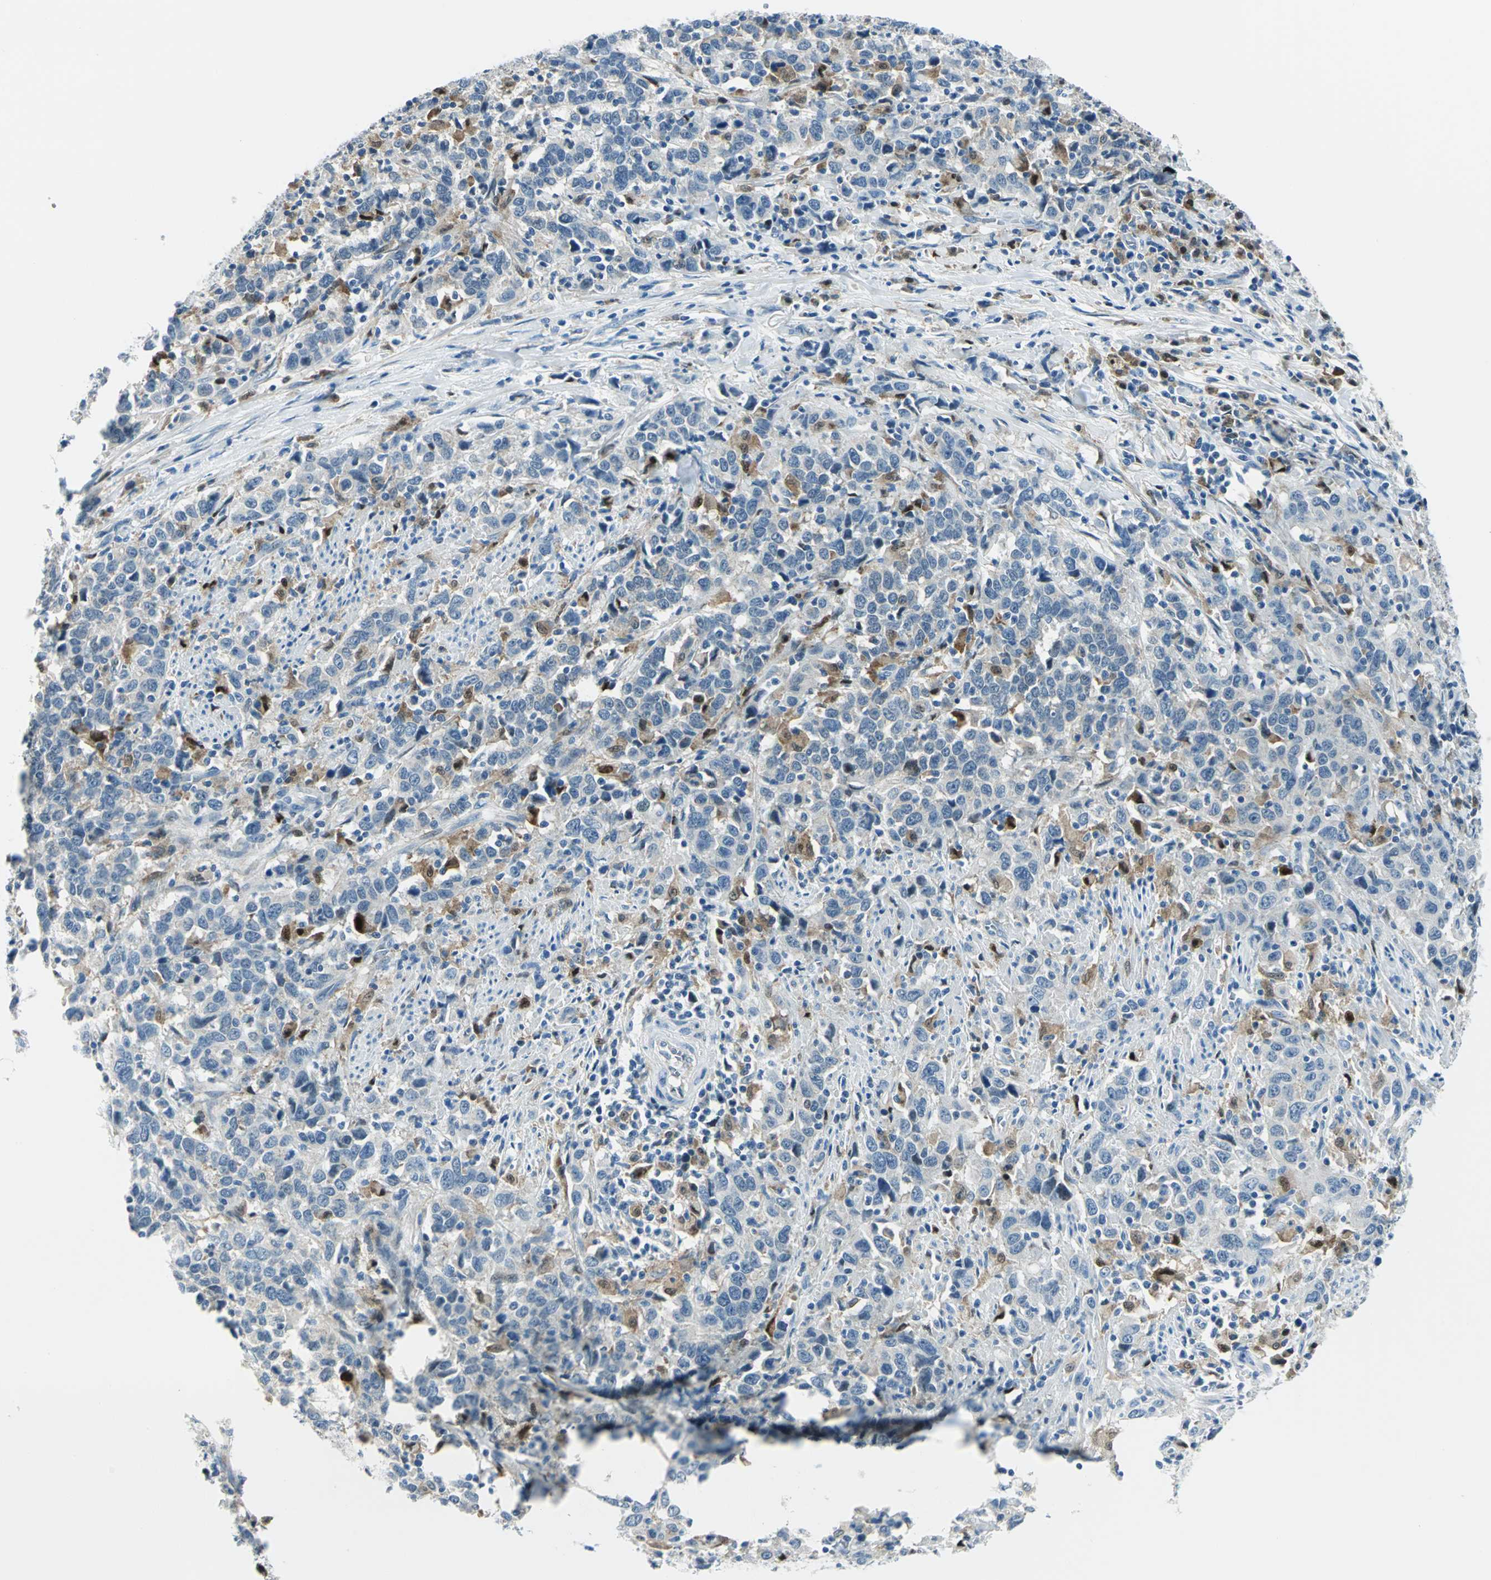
{"staining": {"intensity": "negative", "quantity": "none", "location": "none"}, "tissue": "urothelial cancer", "cell_type": "Tumor cells", "image_type": "cancer", "snomed": [{"axis": "morphology", "description": "Urothelial carcinoma, High grade"}, {"axis": "topography", "description": "Urinary bladder"}], "caption": "IHC of human urothelial cancer demonstrates no staining in tumor cells.", "gene": "AKR1A1", "patient": {"sex": "male", "age": 61}}